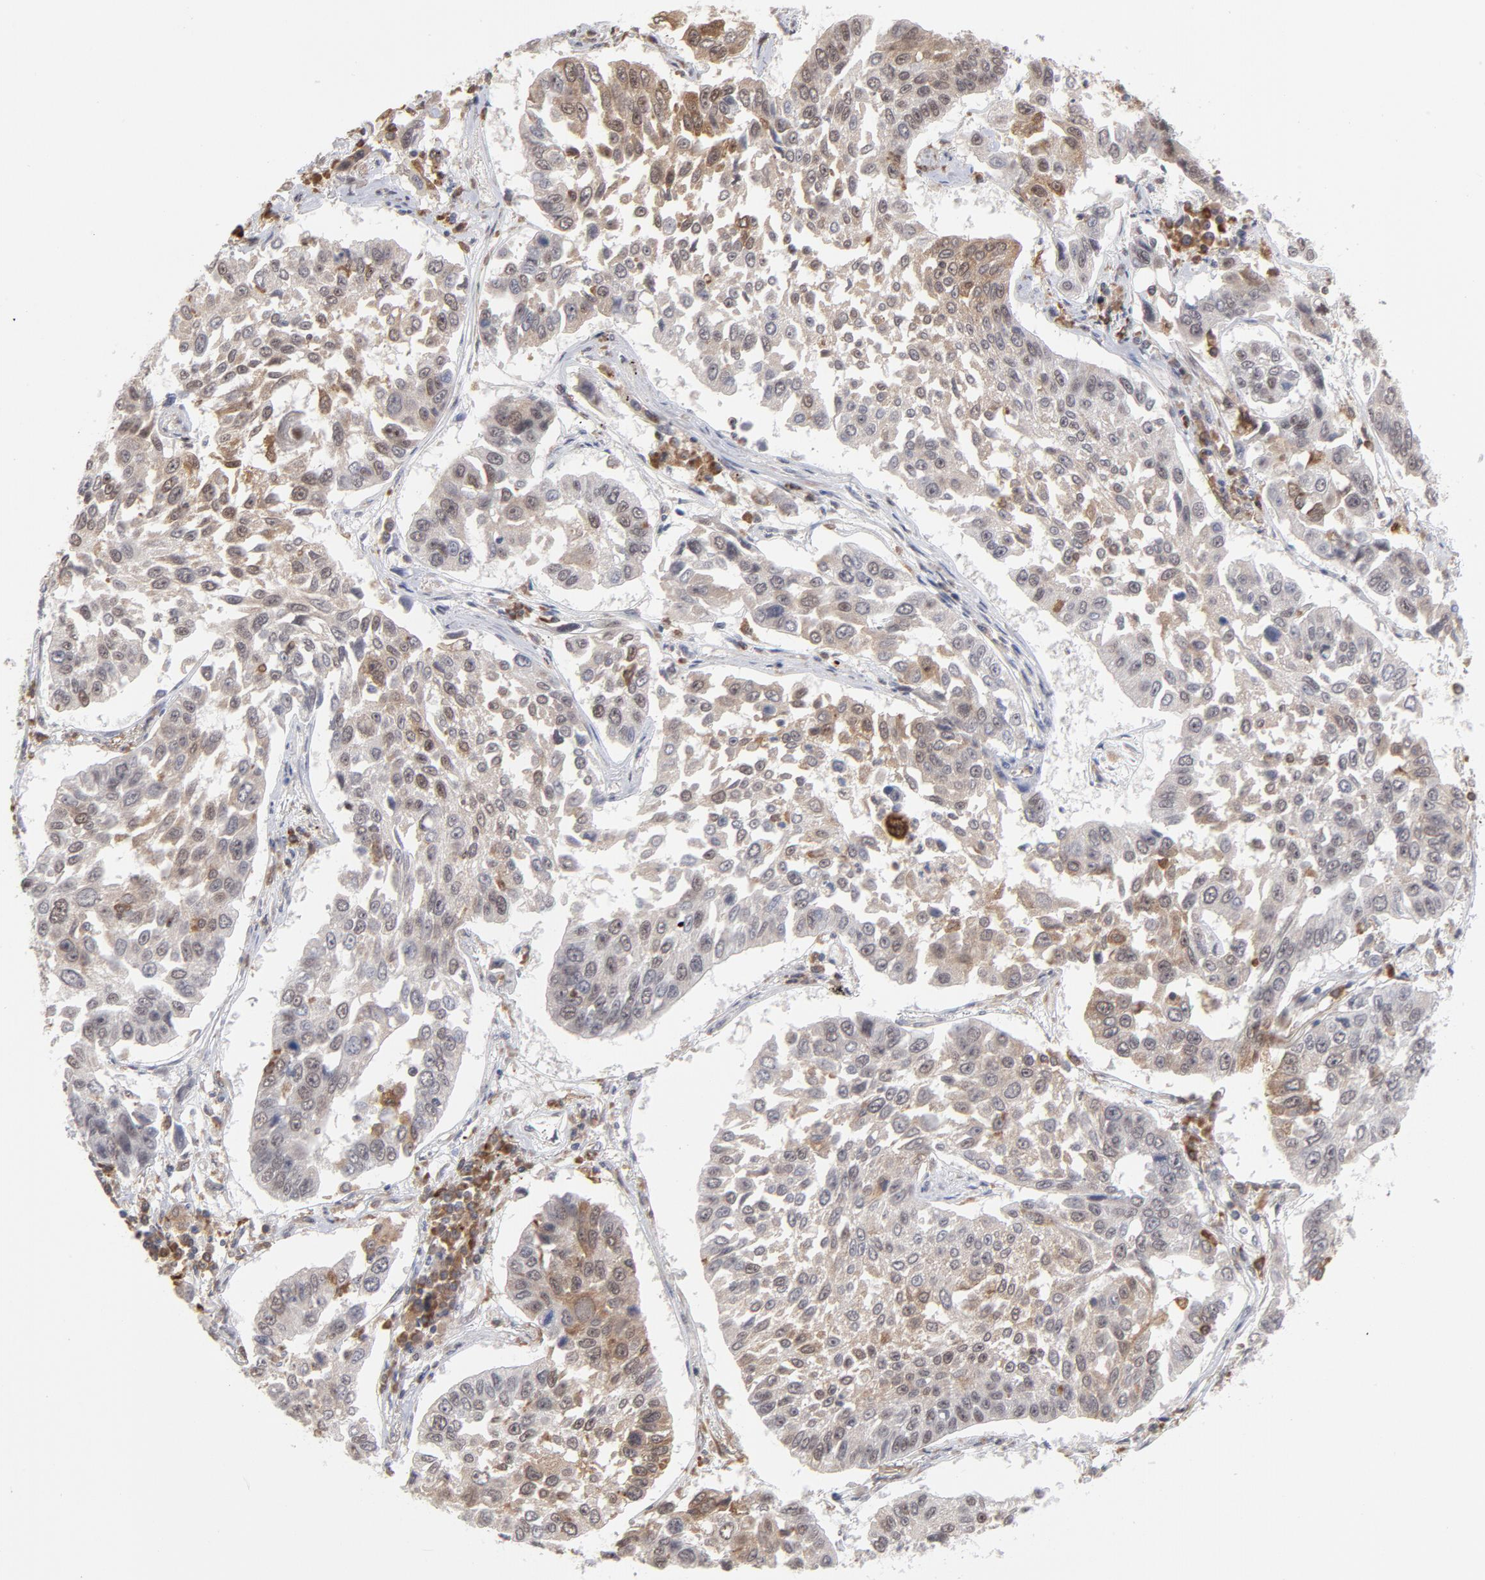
{"staining": {"intensity": "weak", "quantity": "25%-75%", "location": "nuclear"}, "tissue": "lung cancer", "cell_type": "Tumor cells", "image_type": "cancer", "snomed": [{"axis": "morphology", "description": "Squamous cell carcinoma, NOS"}, {"axis": "topography", "description": "Lung"}], "caption": "Immunohistochemistry (IHC) micrograph of neoplastic tissue: squamous cell carcinoma (lung) stained using immunohistochemistry (IHC) displays low levels of weak protein expression localized specifically in the nuclear of tumor cells, appearing as a nuclear brown color.", "gene": "OAS1", "patient": {"sex": "male", "age": 71}}